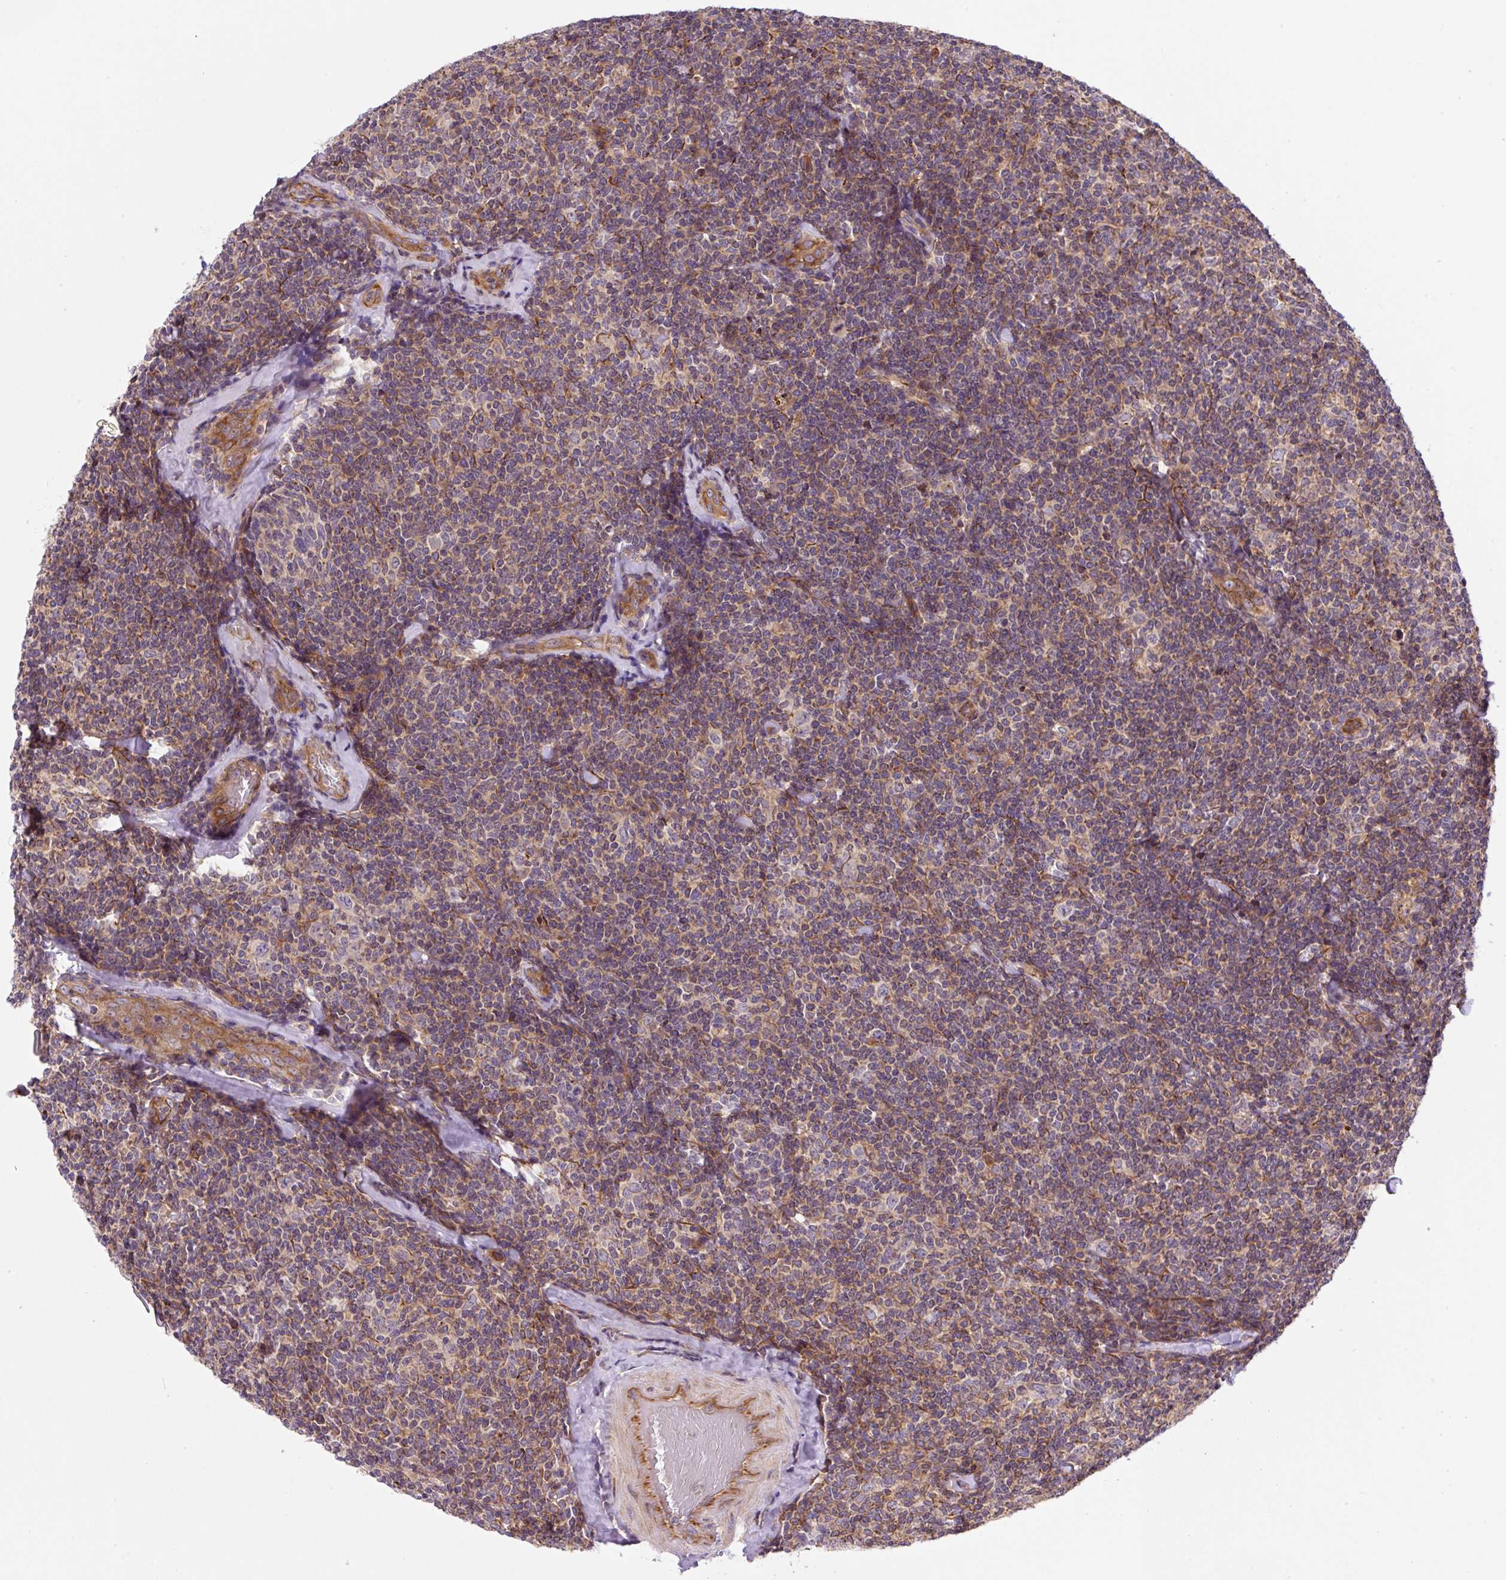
{"staining": {"intensity": "weak", "quantity": "25%-75%", "location": "cytoplasmic/membranous"}, "tissue": "lymphoma", "cell_type": "Tumor cells", "image_type": "cancer", "snomed": [{"axis": "morphology", "description": "Malignant lymphoma, non-Hodgkin's type, Low grade"}, {"axis": "topography", "description": "Lymph node"}], "caption": "Lymphoma stained with DAB (3,3'-diaminobenzidine) immunohistochemistry exhibits low levels of weak cytoplasmic/membranous positivity in about 25%-75% of tumor cells.", "gene": "APOBEC3D", "patient": {"sex": "female", "age": 56}}